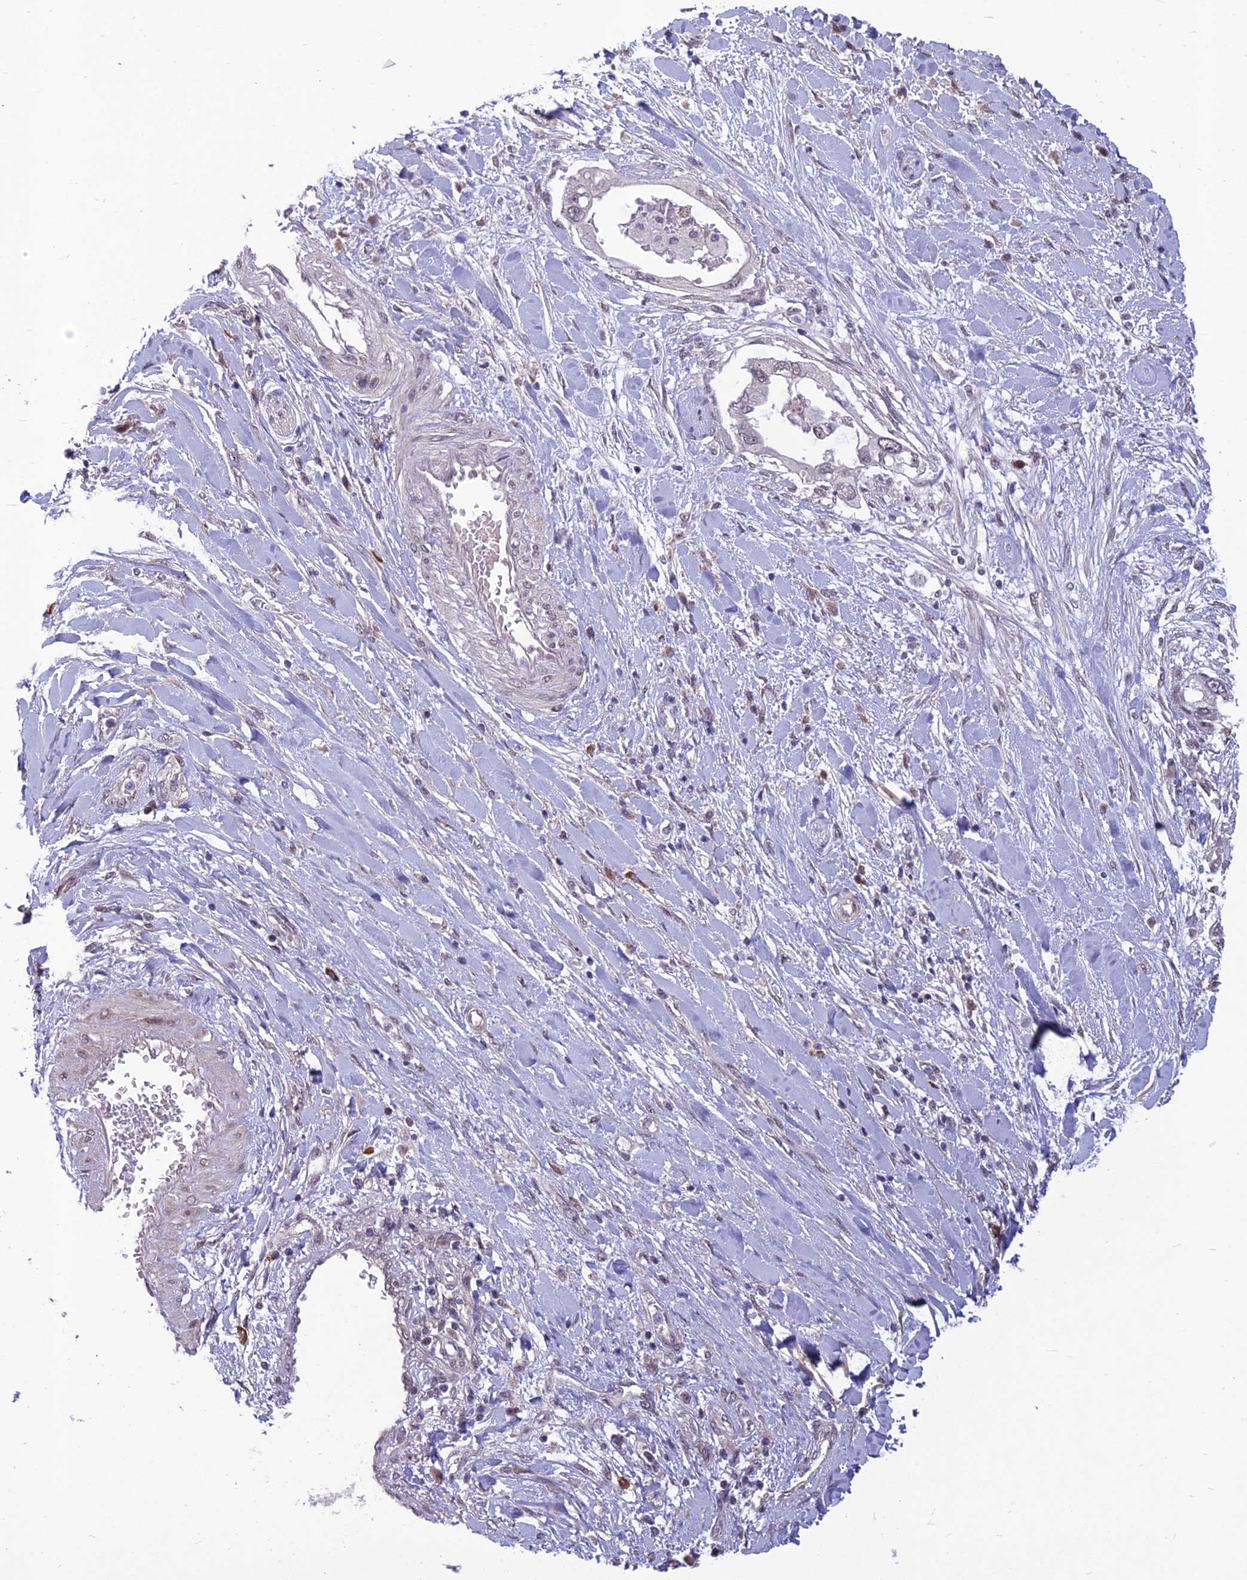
{"staining": {"intensity": "negative", "quantity": "none", "location": "none"}, "tissue": "pancreatic cancer", "cell_type": "Tumor cells", "image_type": "cancer", "snomed": [{"axis": "morphology", "description": "Inflammation, NOS"}, {"axis": "morphology", "description": "Adenocarcinoma, NOS"}, {"axis": "topography", "description": "Pancreas"}], "caption": "Immunohistochemistry image of human adenocarcinoma (pancreatic) stained for a protein (brown), which displays no positivity in tumor cells.", "gene": "FBRS", "patient": {"sex": "female", "age": 56}}